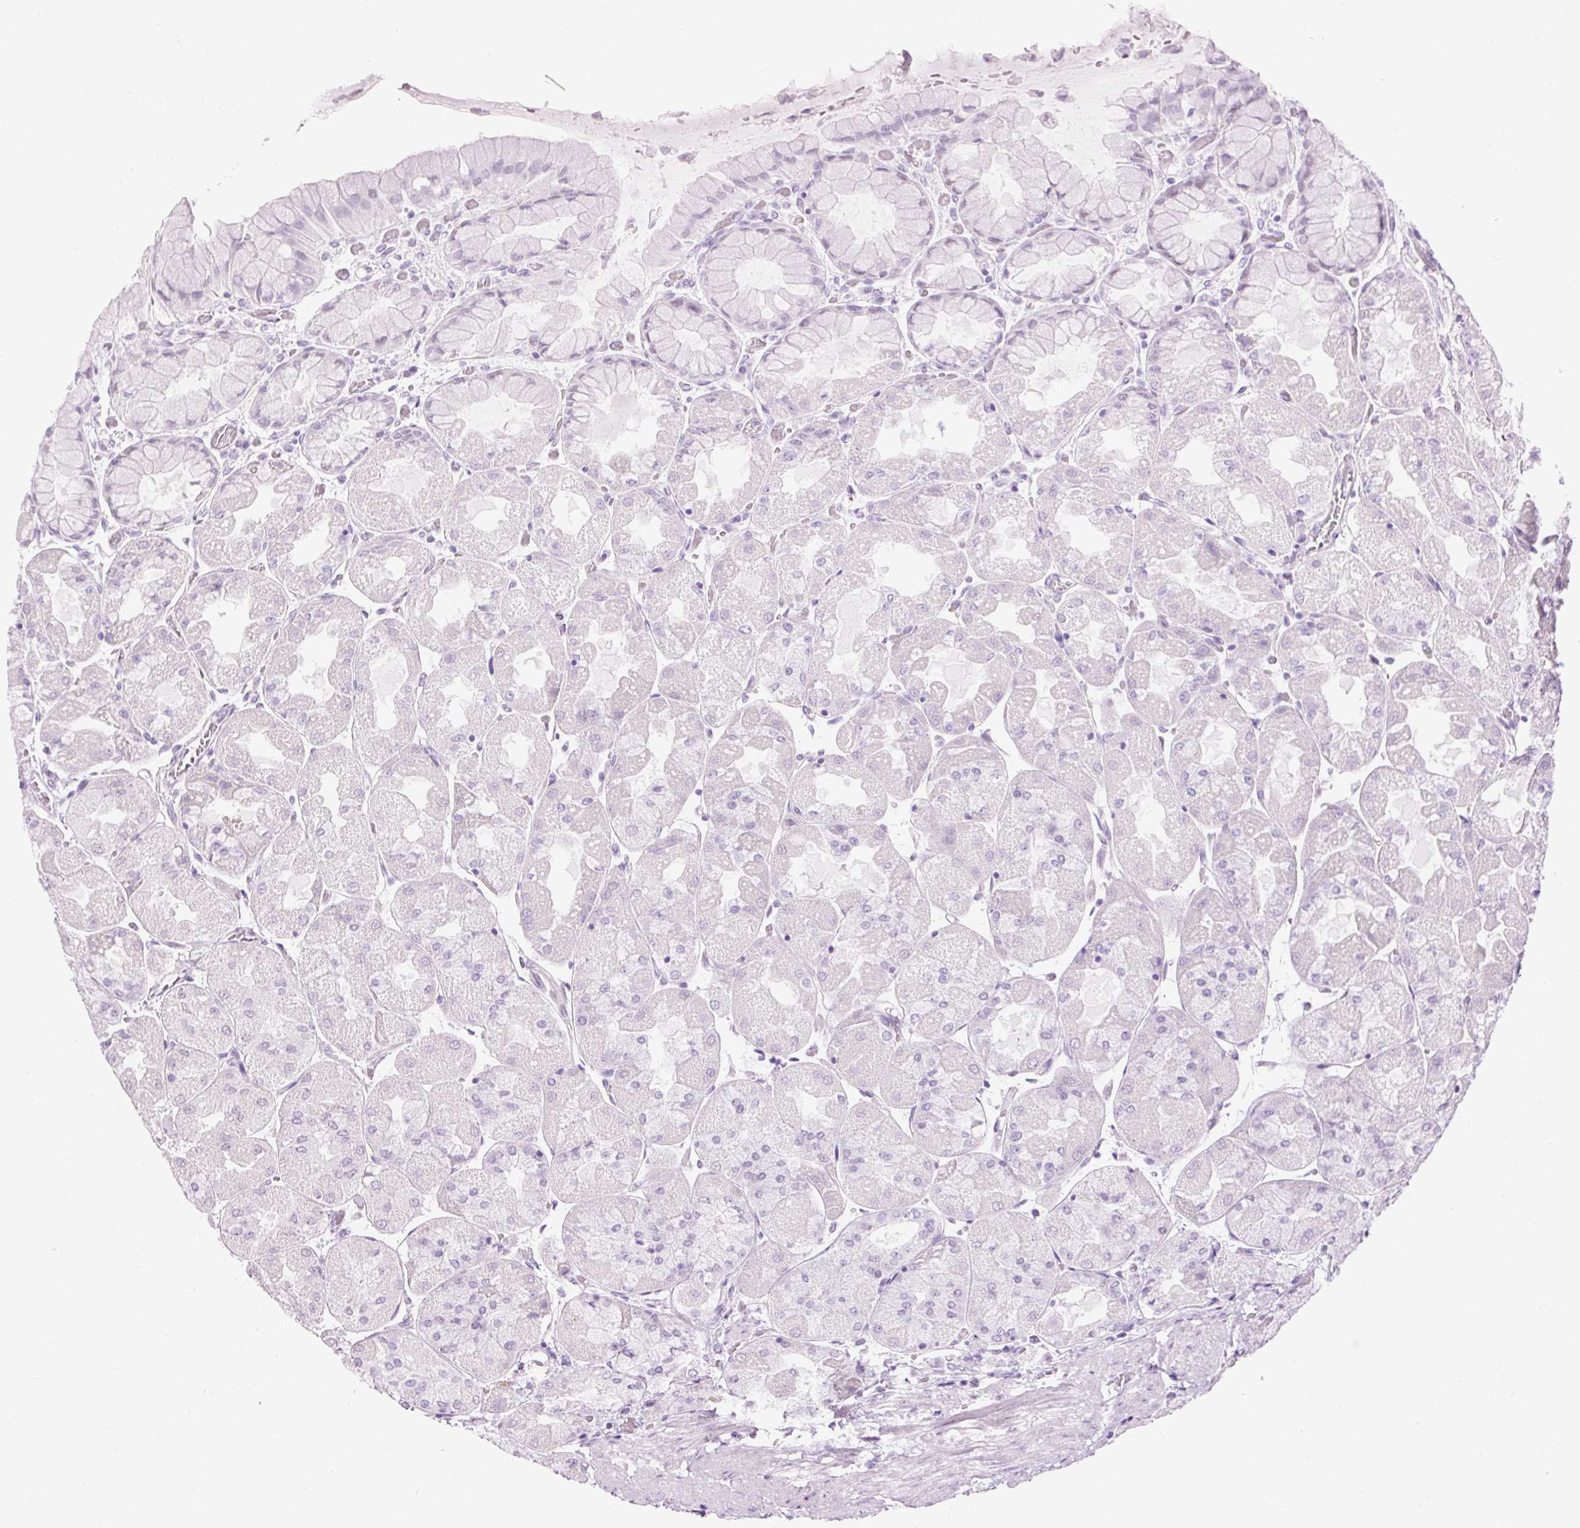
{"staining": {"intensity": "moderate", "quantity": "<25%", "location": "nuclear"}, "tissue": "stomach", "cell_type": "Glandular cells", "image_type": "normal", "snomed": [{"axis": "morphology", "description": "Normal tissue, NOS"}, {"axis": "topography", "description": "Stomach"}], "caption": "The photomicrograph exhibits staining of normal stomach, revealing moderate nuclear protein staining (brown color) within glandular cells. (Stains: DAB (3,3'-diaminobenzidine) in brown, nuclei in blue, Microscopy: brightfield microscopy at high magnification).", "gene": "PDE6B", "patient": {"sex": "female", "age": 61}}